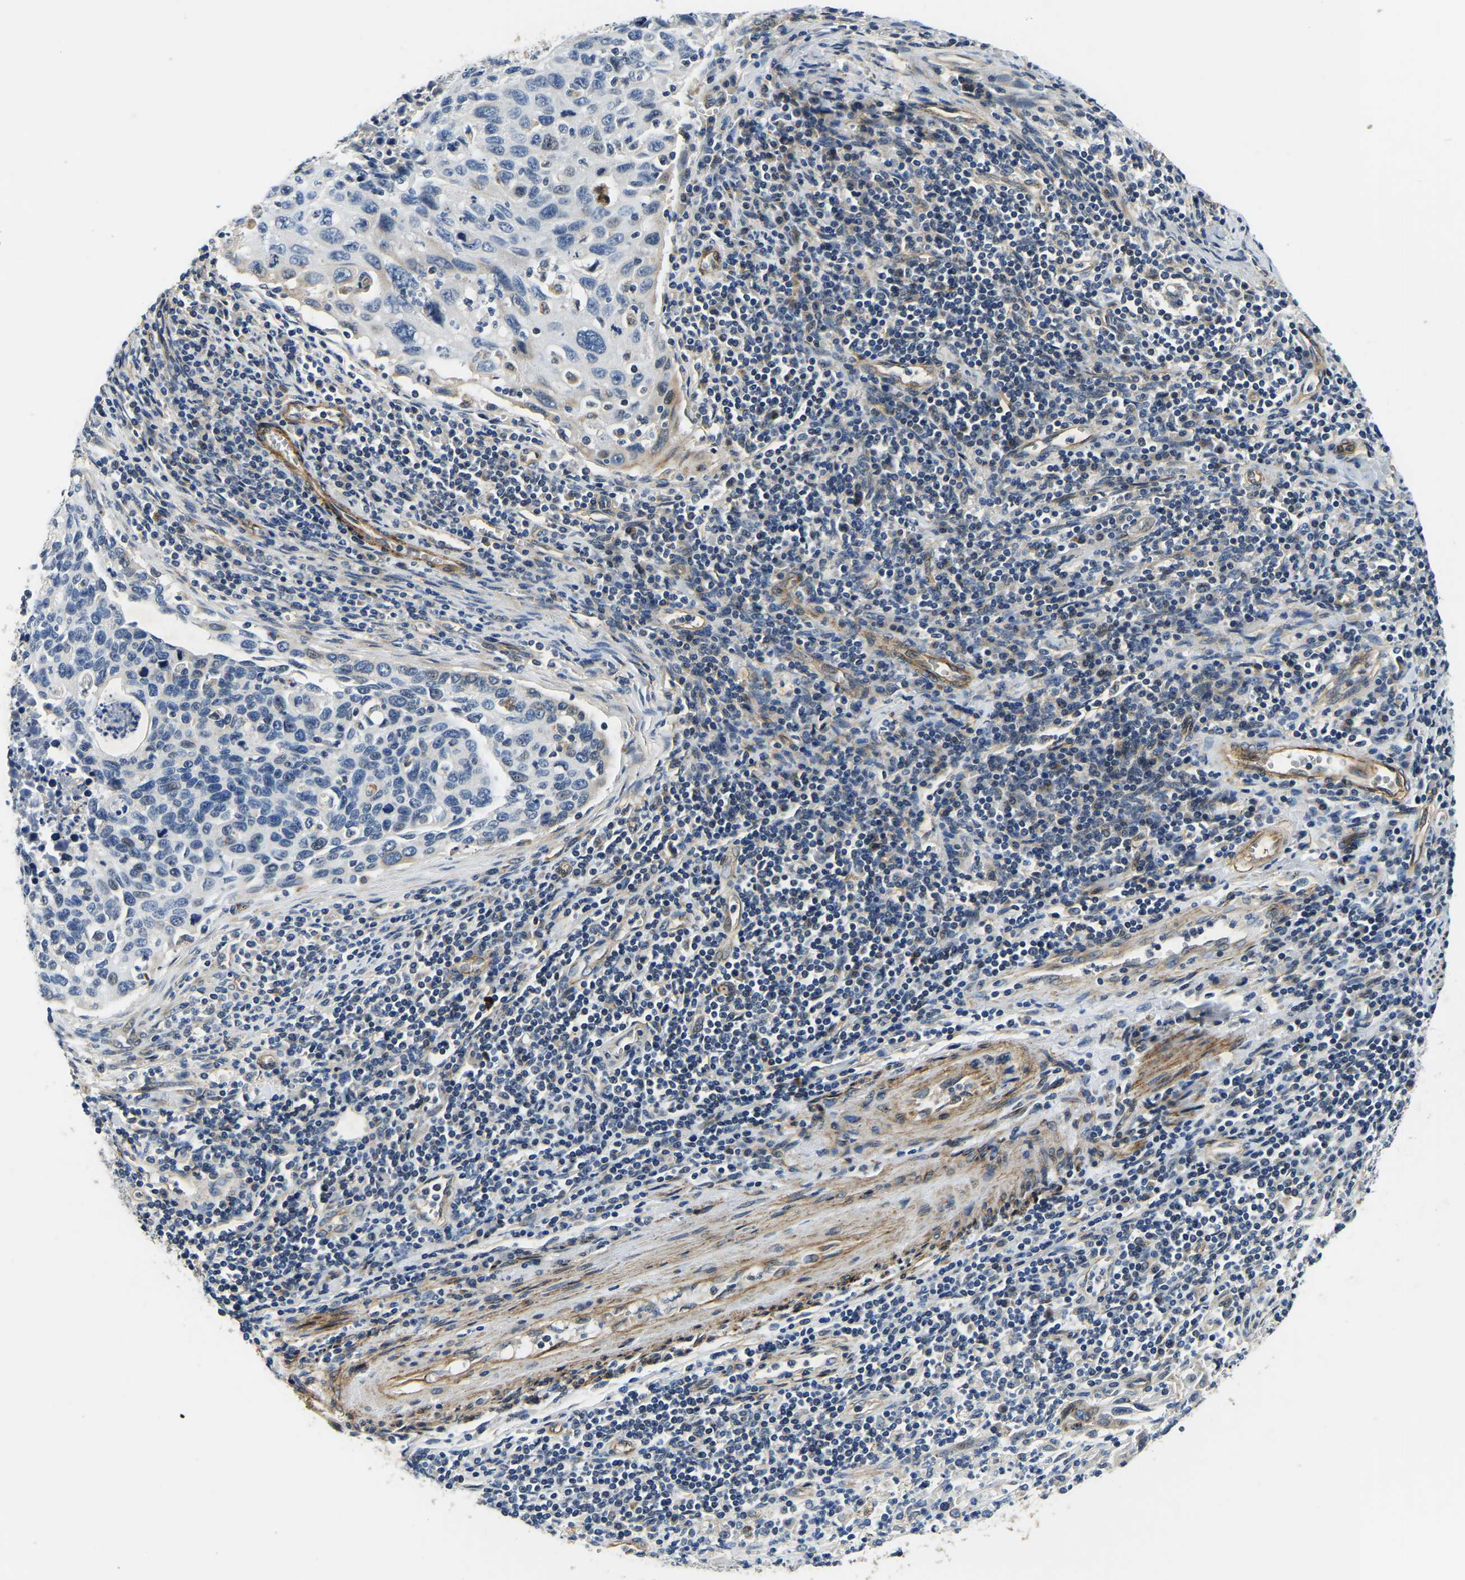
{"staining": {"intensity": "moderate", "quantity": "<25%", "location": "cytoplasmic/membranous"}, "tissue": "cervical cancer", "cell_type": "Tumor cells", "image_type": "cancer", "snomed": [{"axis": "morphology", "description": "Squamous cell carcinoma, NOS"}, {"axis": "topography", "description": "Cervix"}], "caption": "Tumor cells exhibit low levels of moderate cytoplasmic/membranous positivity in approximately <25% of cells in cervical cancer (squamous cell carcinoma). The staining was performed using DAB (3,3'-diaminobenzidine), with brown indicating positive protein expression. Nuclei are stained blue with hematoxylin.", "gene": "RNF39", "patient": {"sex": "female", "age": 53}}